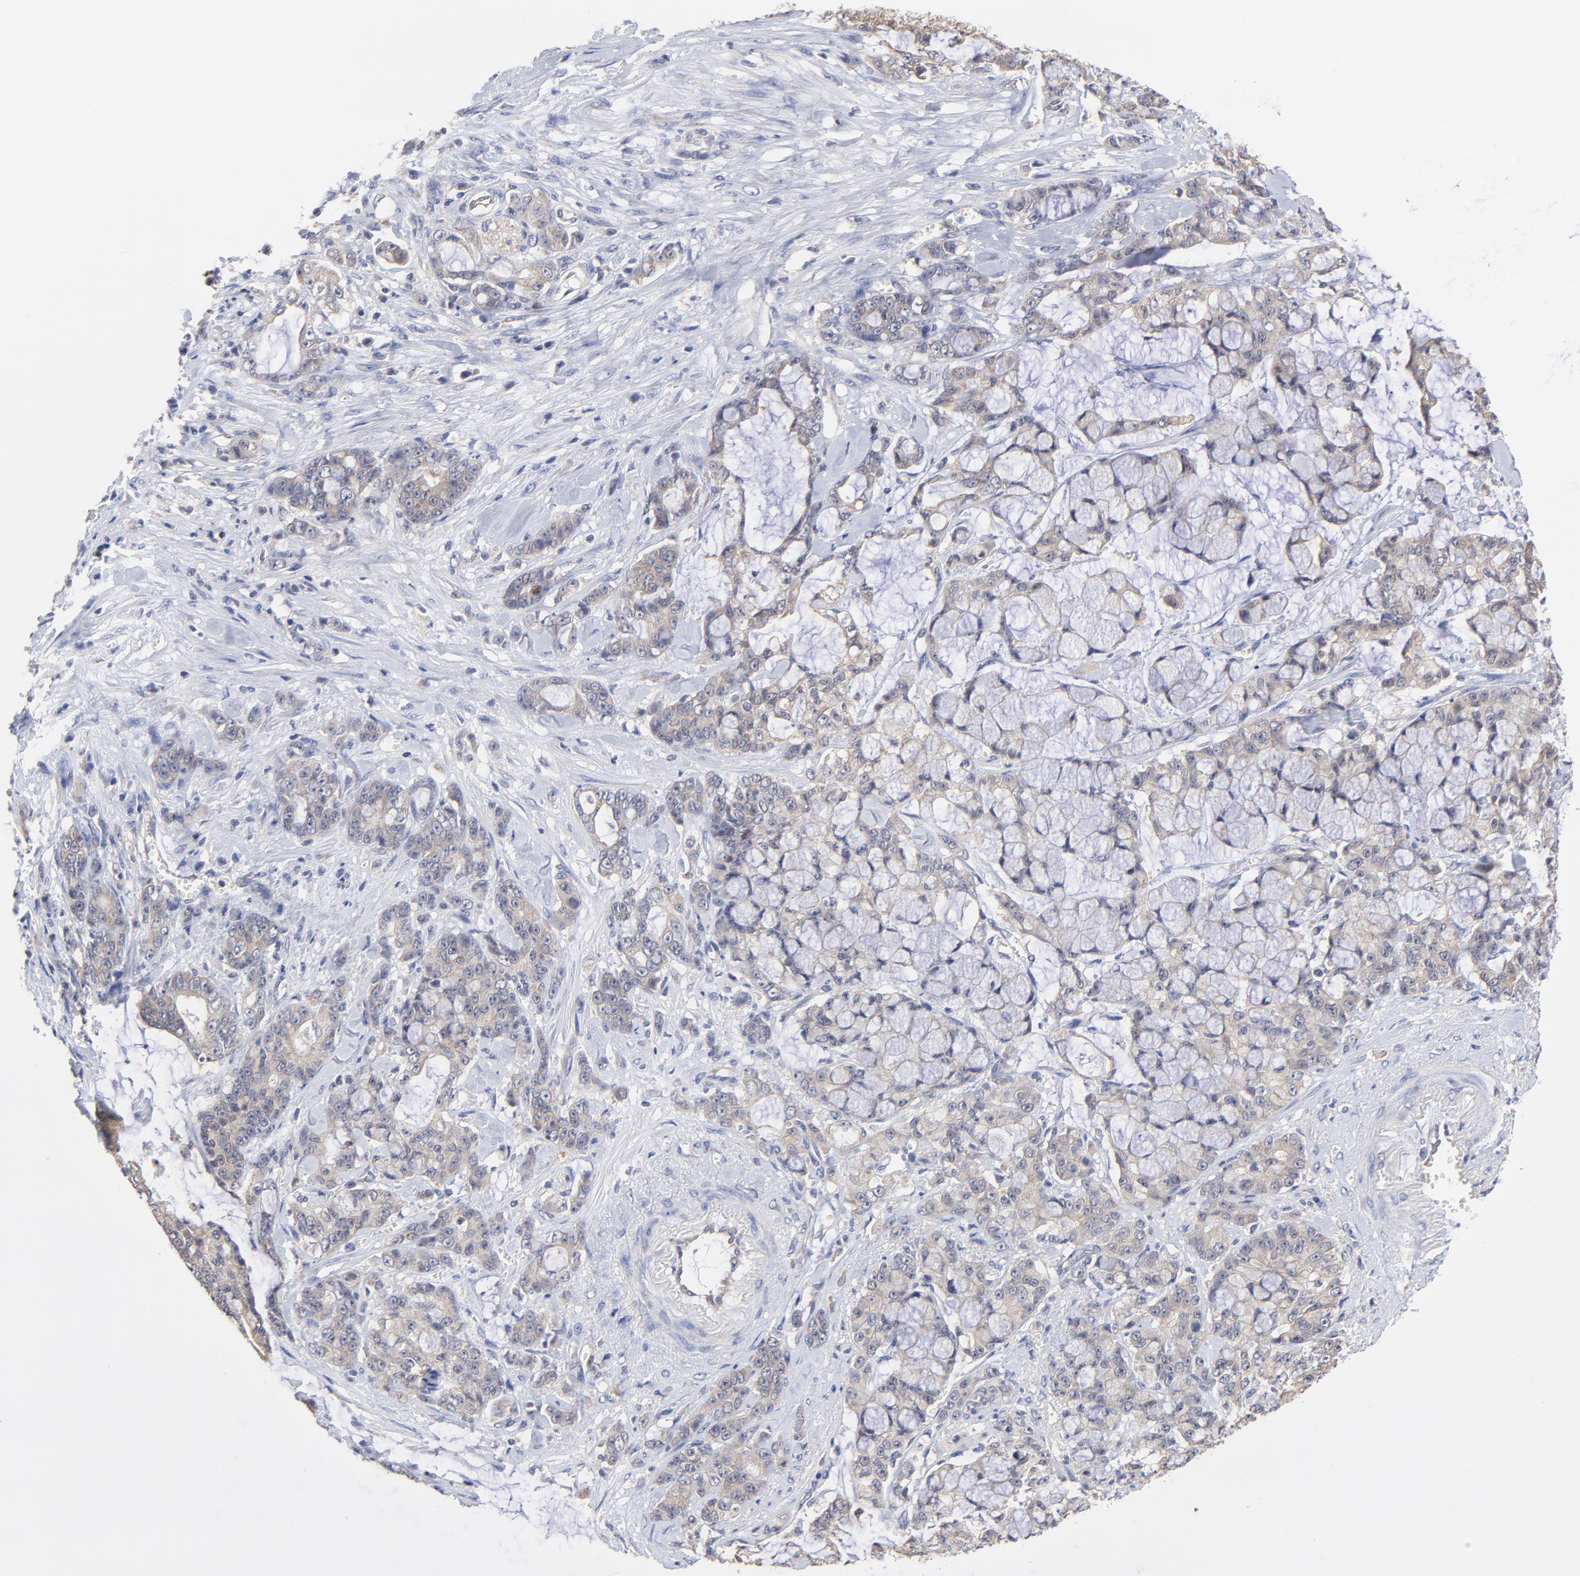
{"staining": {"intensity": "weak", "quantity": ">75%", "location": "cytoplasmic/membranous"}, "tissue": "pancreatic cancer", "cell_type": "Tumor cells", "image_type": "cancer", "snomed": [{"axis": "morphology", "description": "Adenocarcinoma, NOS"}, {"axis": "topography", "description": "Pancreas"}], "caption": "The micrograph reveals a brown stain indicating the presence of a protein in the cytoplasmic/membranous of tumor cells in pancreatic adenocarcinoma.", "gene": "PCMT1", "patient": {"sex": "female", "age": 73}}